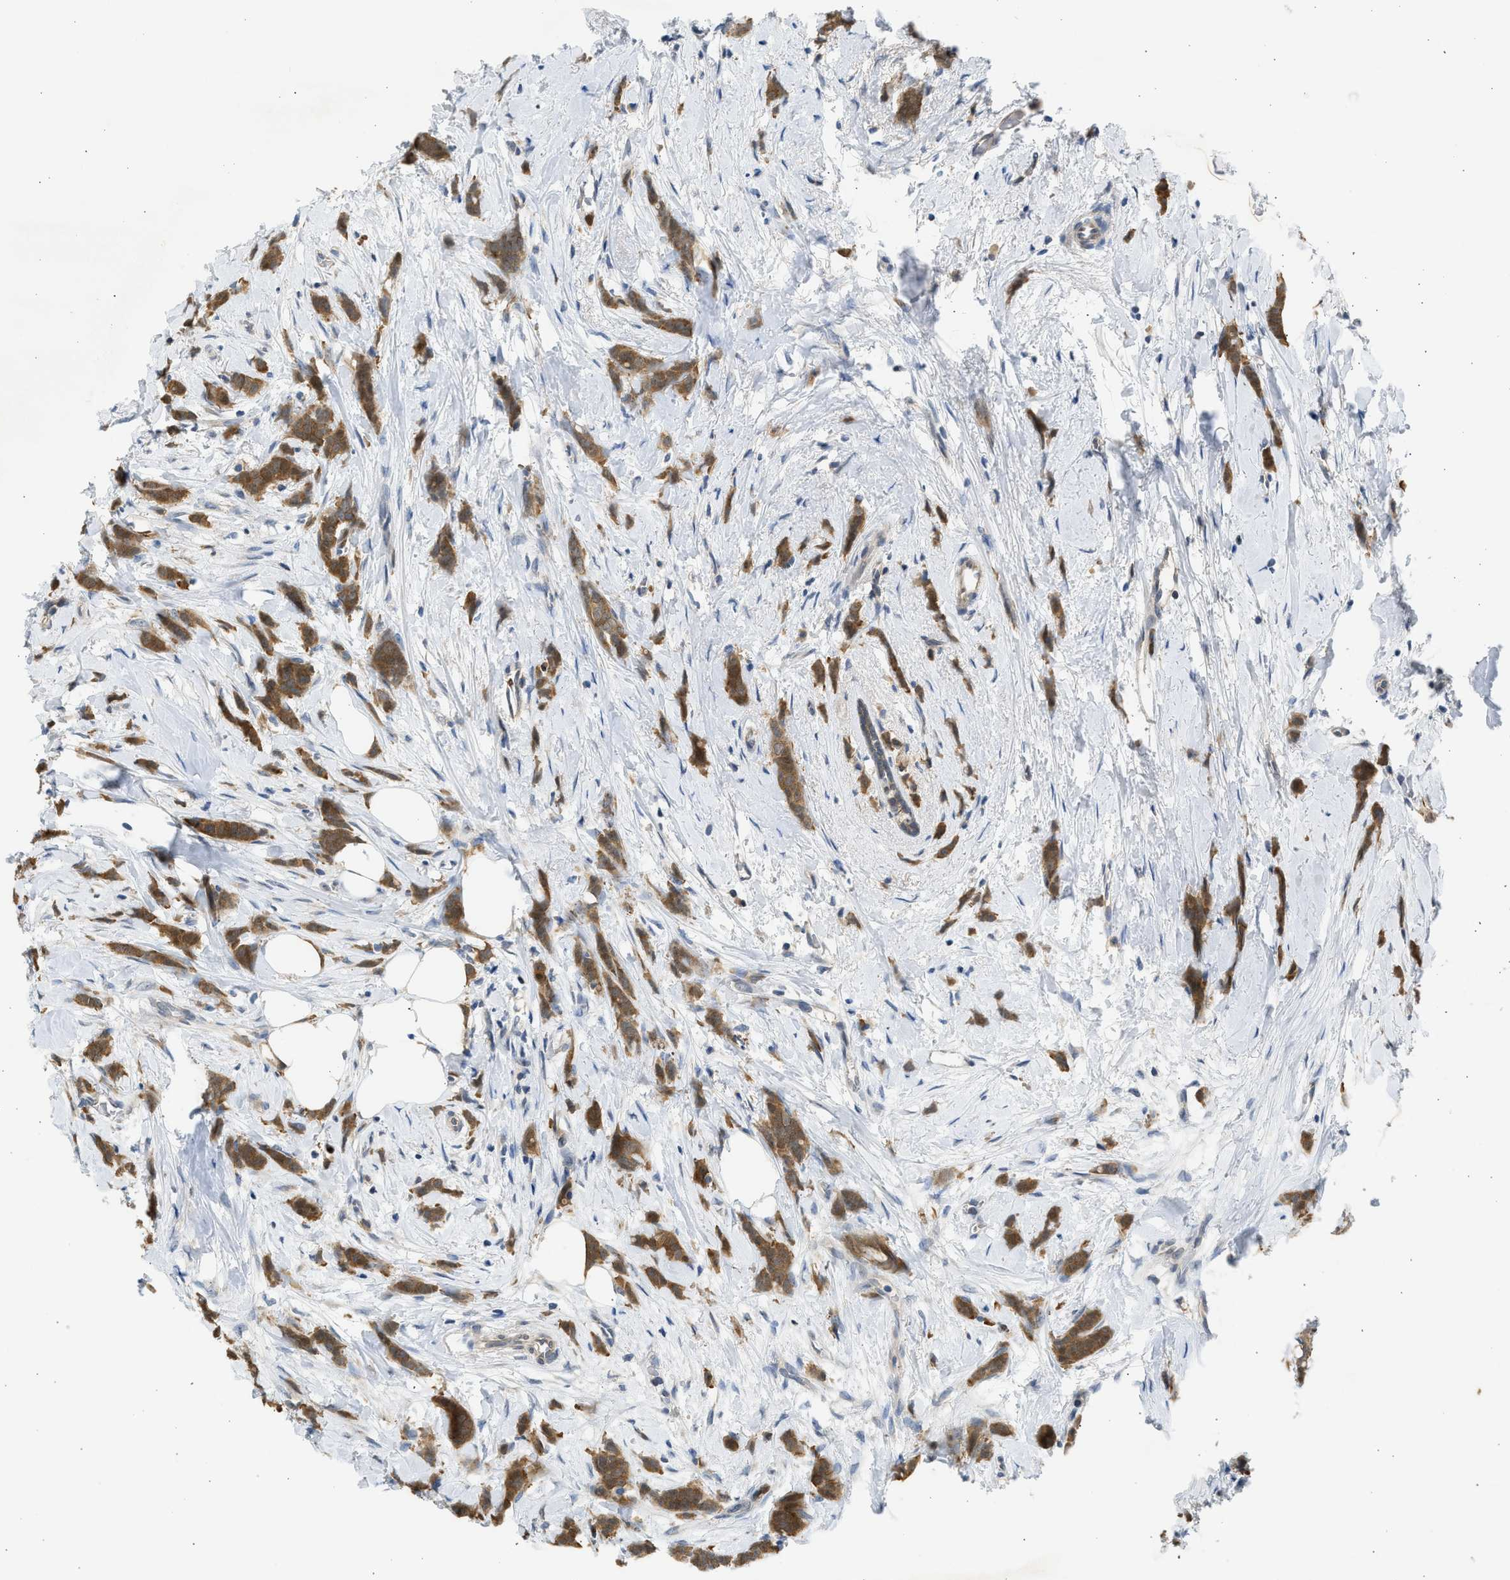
{"staining": {"intensity": "moderate", "quantity": ">75%", "location": "cytoplasmic/membranous"}, "tissue": "breast cancer", "cell_type": "Tumor cells", "image_type": "cancer", "snomed": [{"axis": "morphology", "description": "Lobular carcinoma, in situ"}, {"axis": "morphology", "description": "Lobular carcinoma"}, {"axis": "topography", "description": "Breast"}], "caption": "Approximately >75% of tumor cells in lobular carcinoma in situ (breast) reveal moderate cytoplasmic/membranous protein positivity as visualized by brown immunohistochemical staining.", "gene": "MAPK7", "patient": {"sex": "female", "age": 41}}